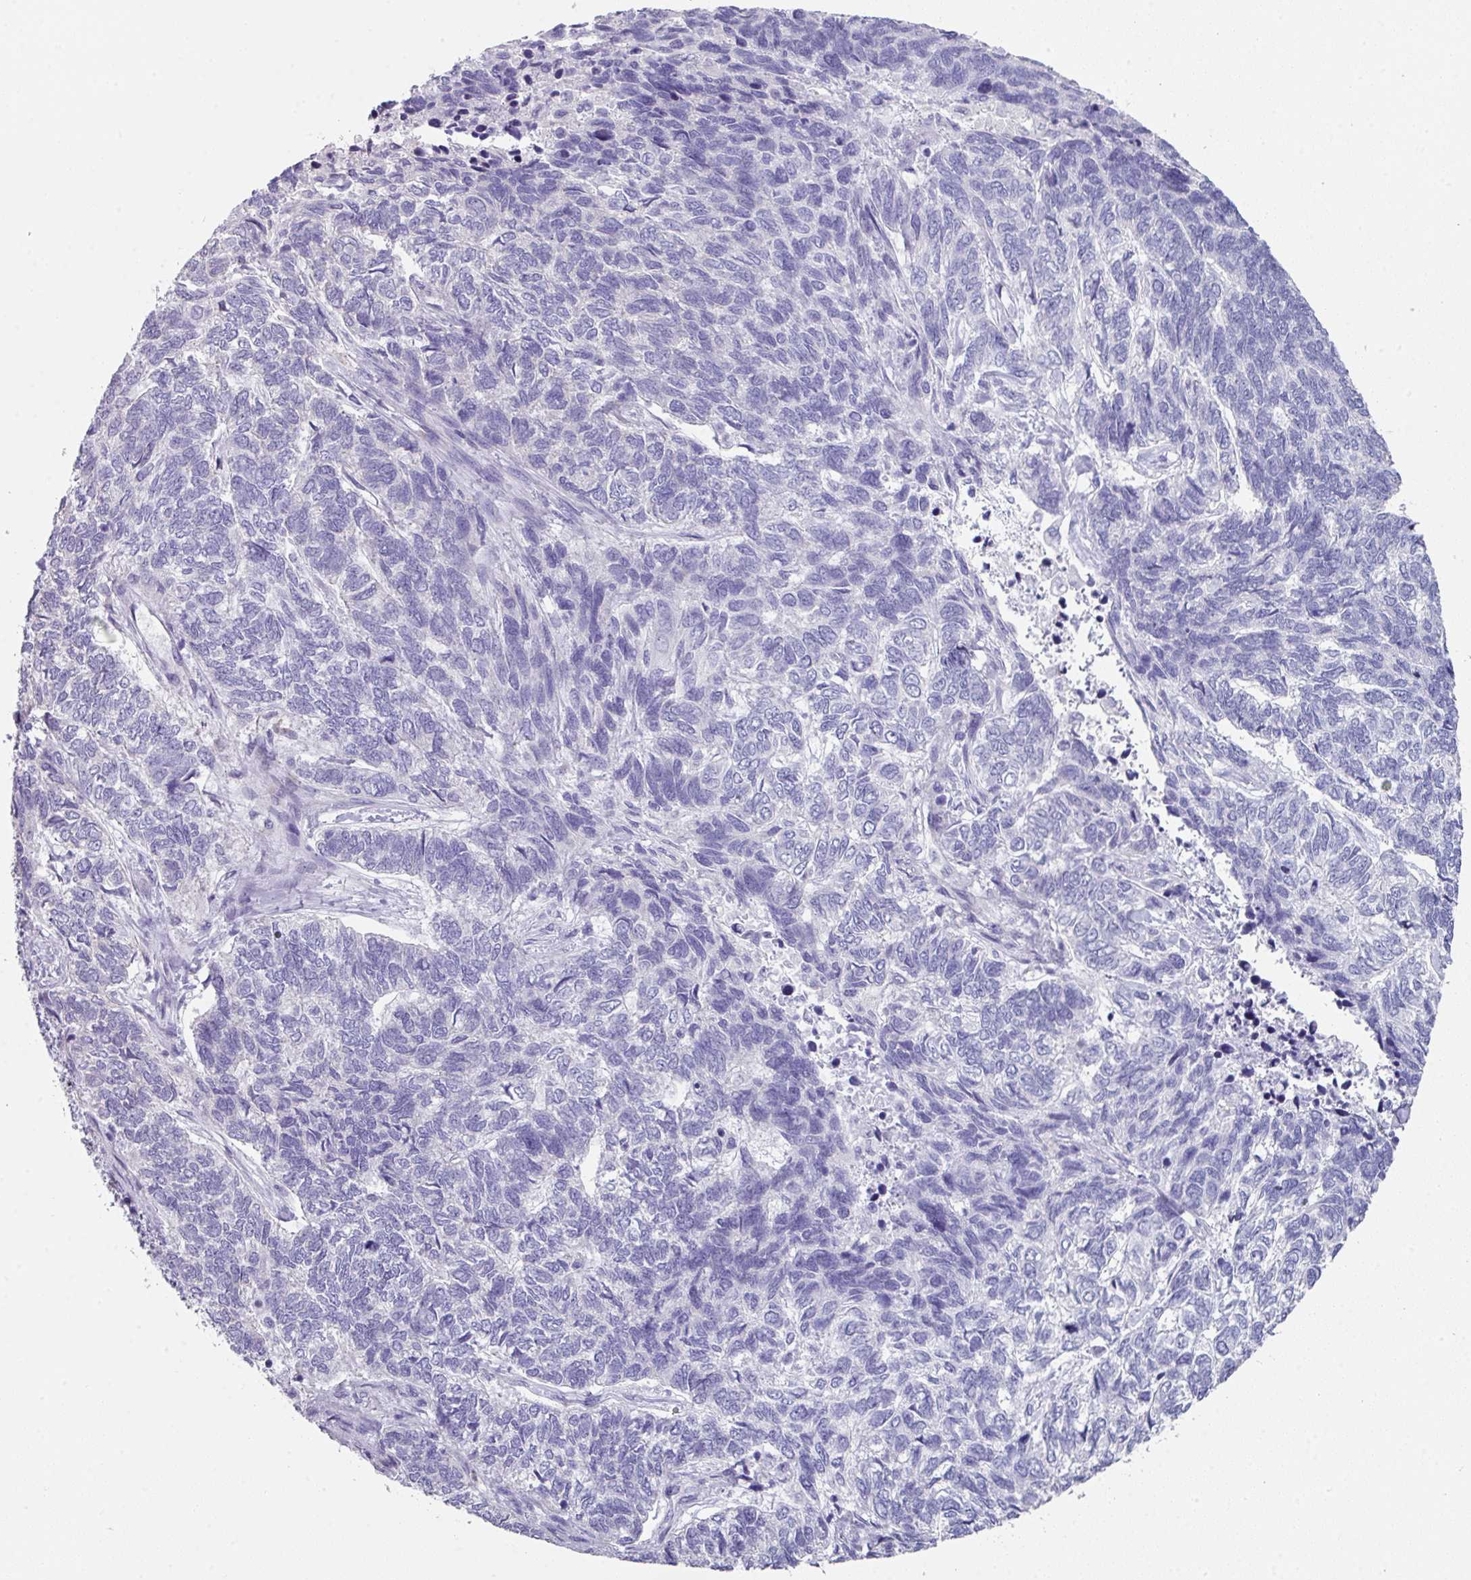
{"staining": {"intensity": "negative", "quantity": "none", "location": "none"}, "tissue": "skin cancer", "cell_type": "Tumor cells", "image_type": "cancer", "snomed": [{"axis": "morphology", "description": "Basal cell carcinoma"}, {"axis": "topography", "description": "Skin"}], "caption": "Immunohistochemical staining of human skin cancer (basal cell carcinoma) shows no significant expression in tumor cells. (DAB immunohistochemistry (IHC), high magnification).", "gene": "PEX10", "patient": {"sex": "female", "age": 65}}